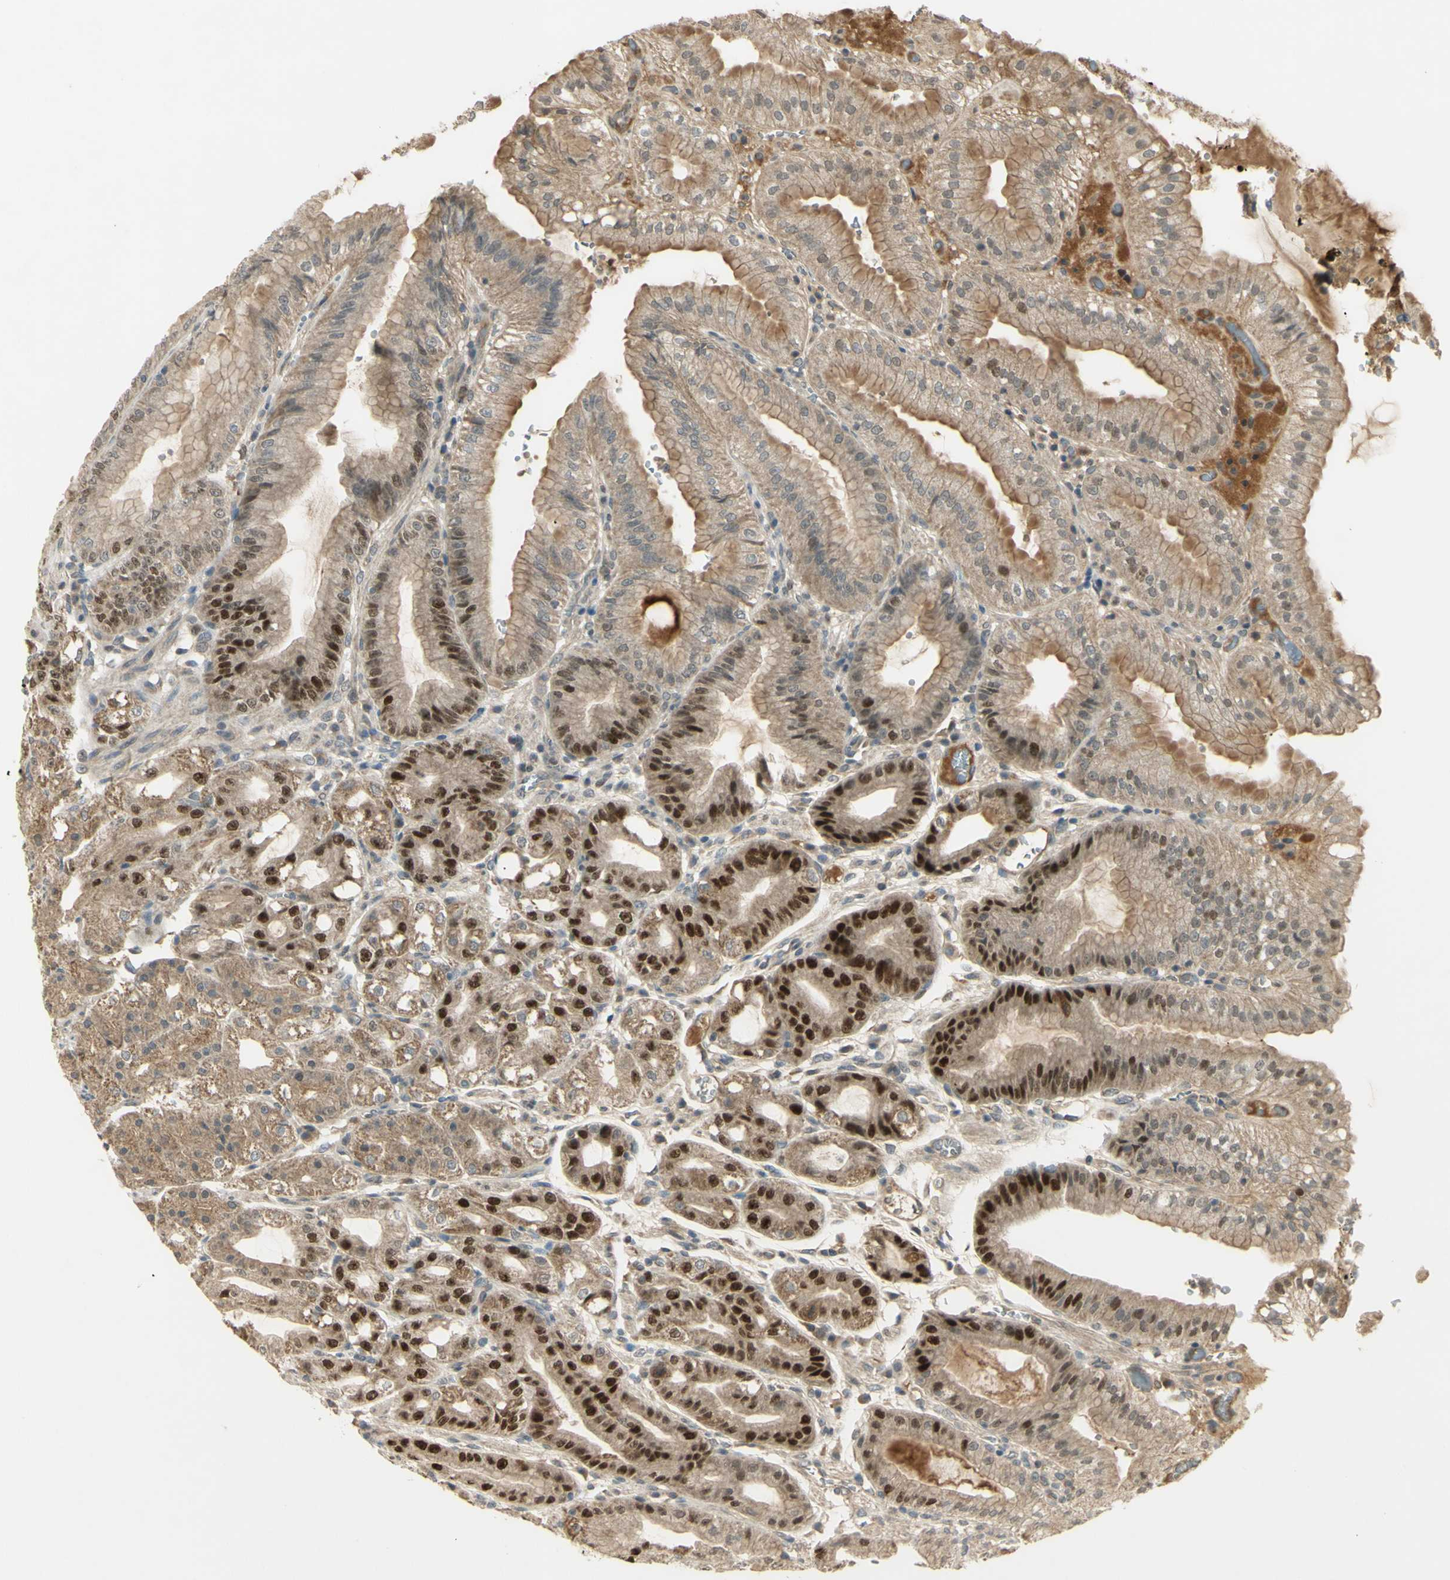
{"staining": {"intensity": "moderate", "quantity": ">75%", "location": "cytoplasmic/membranous"}, "tissue": "stomach", "cell_type": "Glandular cells", "image_type": "normal", "snomed": [{"axis": "morphology", "description": "Normal tissue, NOS"}, {"axis": "topography", "description": "Stomach, lower"}], "caption": "This is a histology image of IHC staining of unremarkable stomach, which shows moderate expression in the cytoplasmic/membranous of glandular cells.", "gene": "RAD18", "patient": {"sex": "male", "age": 71}}